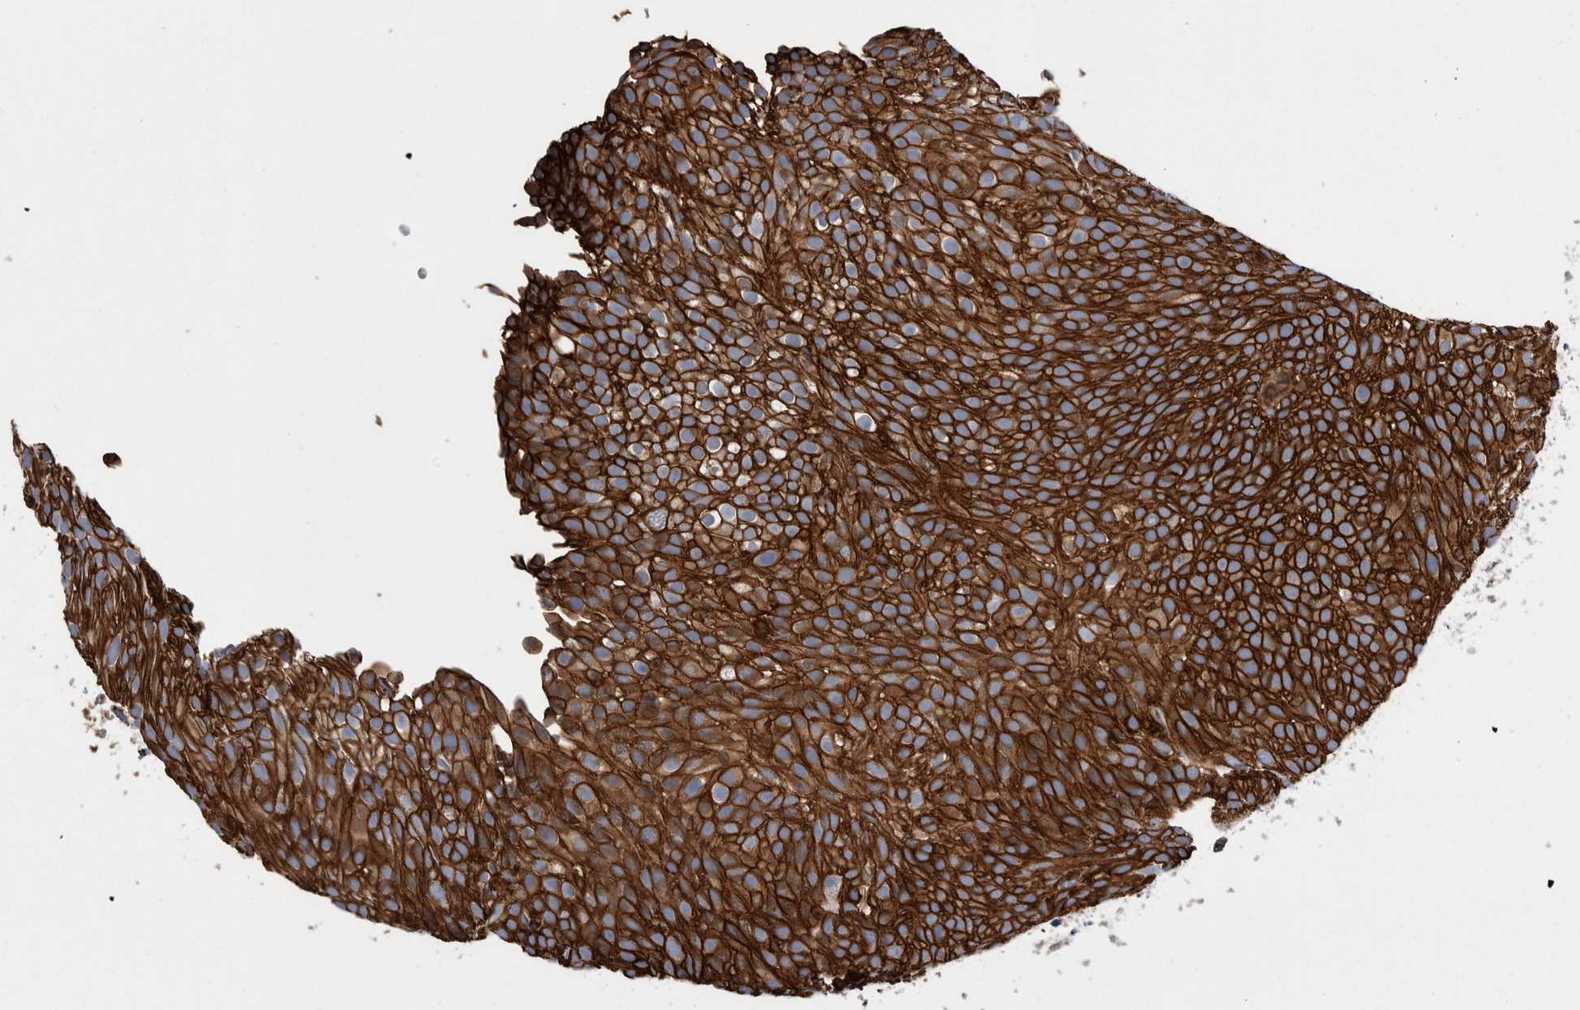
{"staining": {"intensity": "strong", "quantity": ">75%", "location": "cytoplasmic/membranous"}, "tissue": "urothelial cancer", "cell_type": "Tumor cells", "image_type": "cancer", "snomed": [{"axis": "morphology", "description": "Urothelial carcinoma, Low grade"}, {"axis": "topography", "description": "Urinary bladder"}], "caption": "IHC micrograph of urothelial cancer stained for a protein (brown), which demonstrates high levels of strong cytoplasmic/membranous staining in approximately >75% of tumor cells.", "gene": "KIF12", "patient": {"sex": "male", "age": 78}}